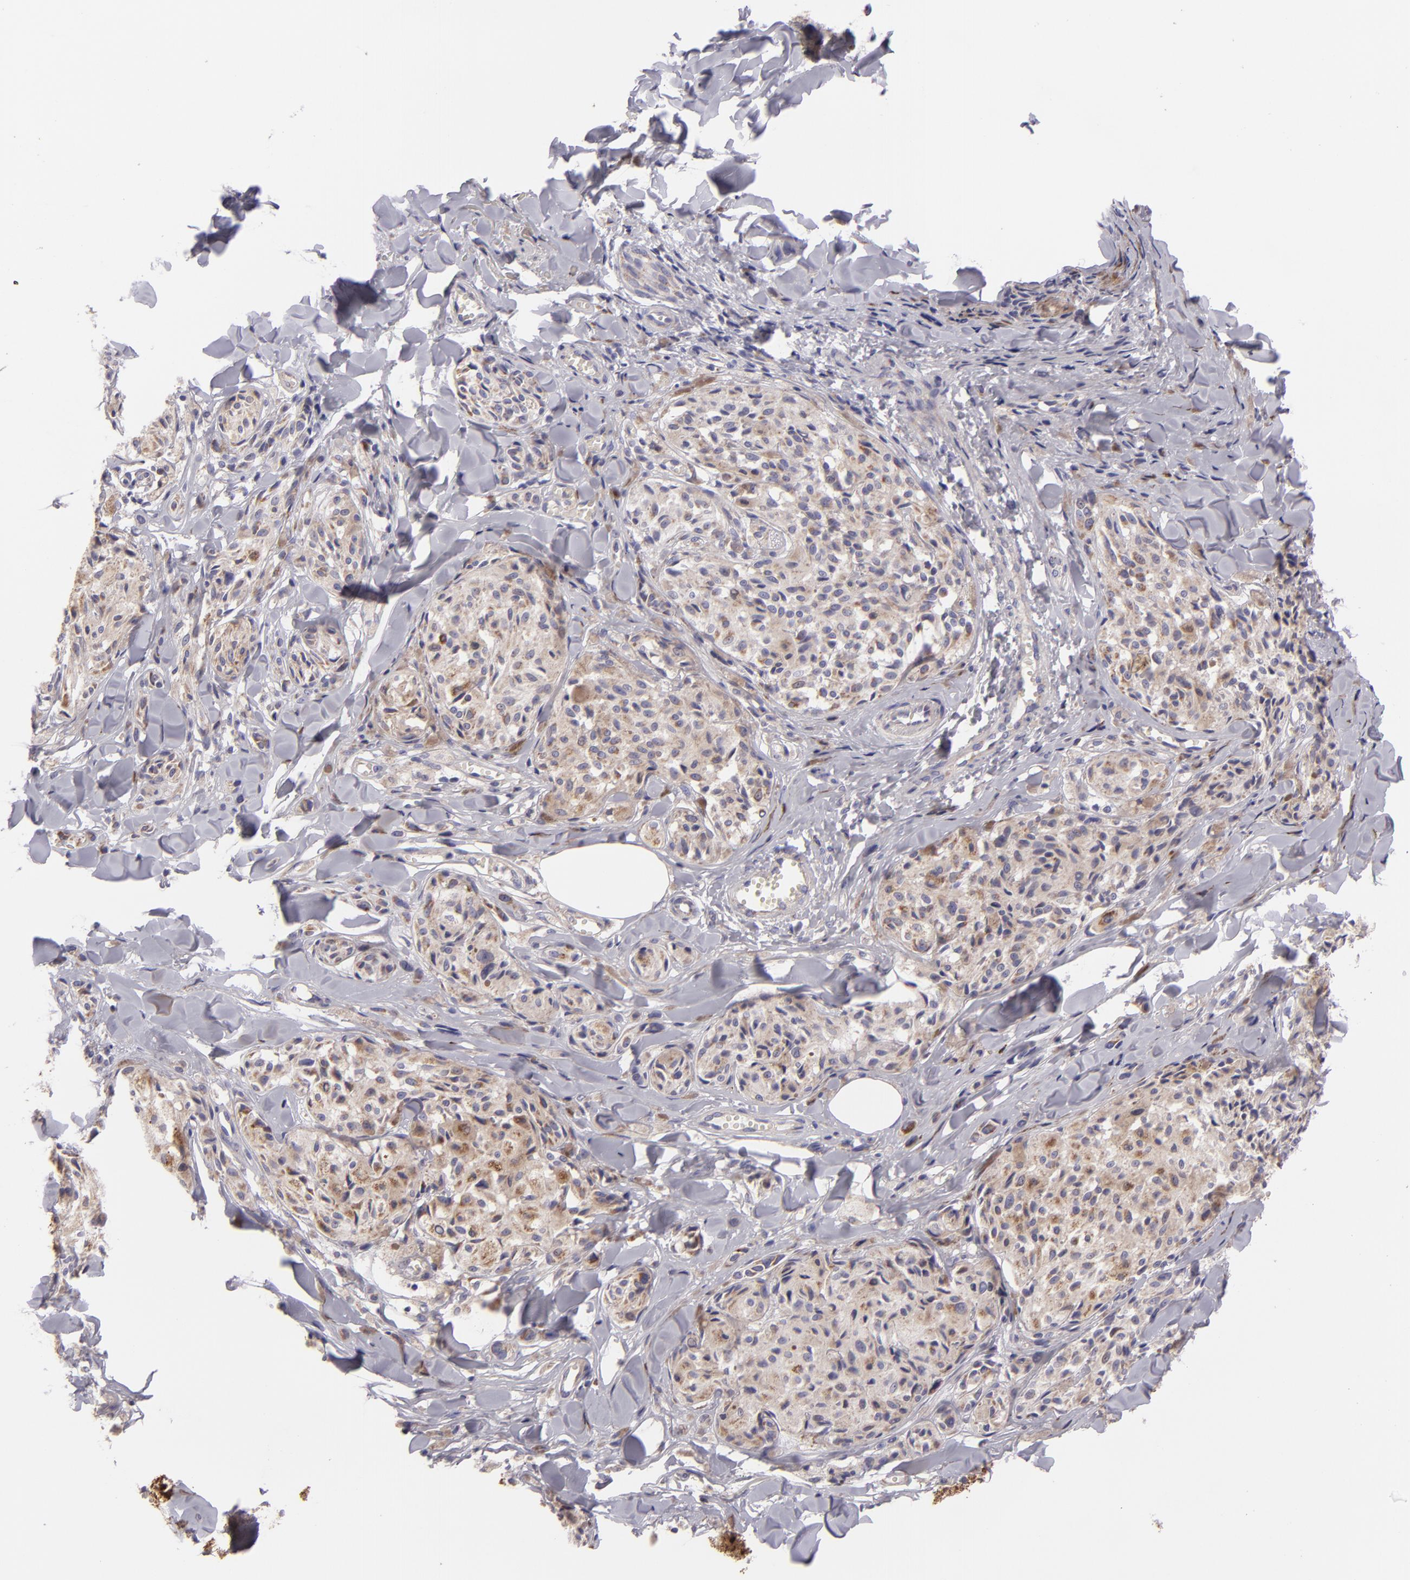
{"staining": {"intensity": "weak", "quantity": ">75%", "location": "cytoplasmic/membranous"}, "tissue": "melanoma", "cell_type": "Tumor cells", "image_type": "cancer", "snomed": [{"axis": "morphology", "description": "Malignant melanoma, Metastatic site"}, {"axis": "topography", "description": "Skin"}], "caption": "Tumor cells demonstrate low levels of weak cytoplasmic/membranous positivity in about >75% of cells in malignant melanoma (metastatic site).", "gene": "HSPD1", "patient": {"sex": "female", "age": 66}}